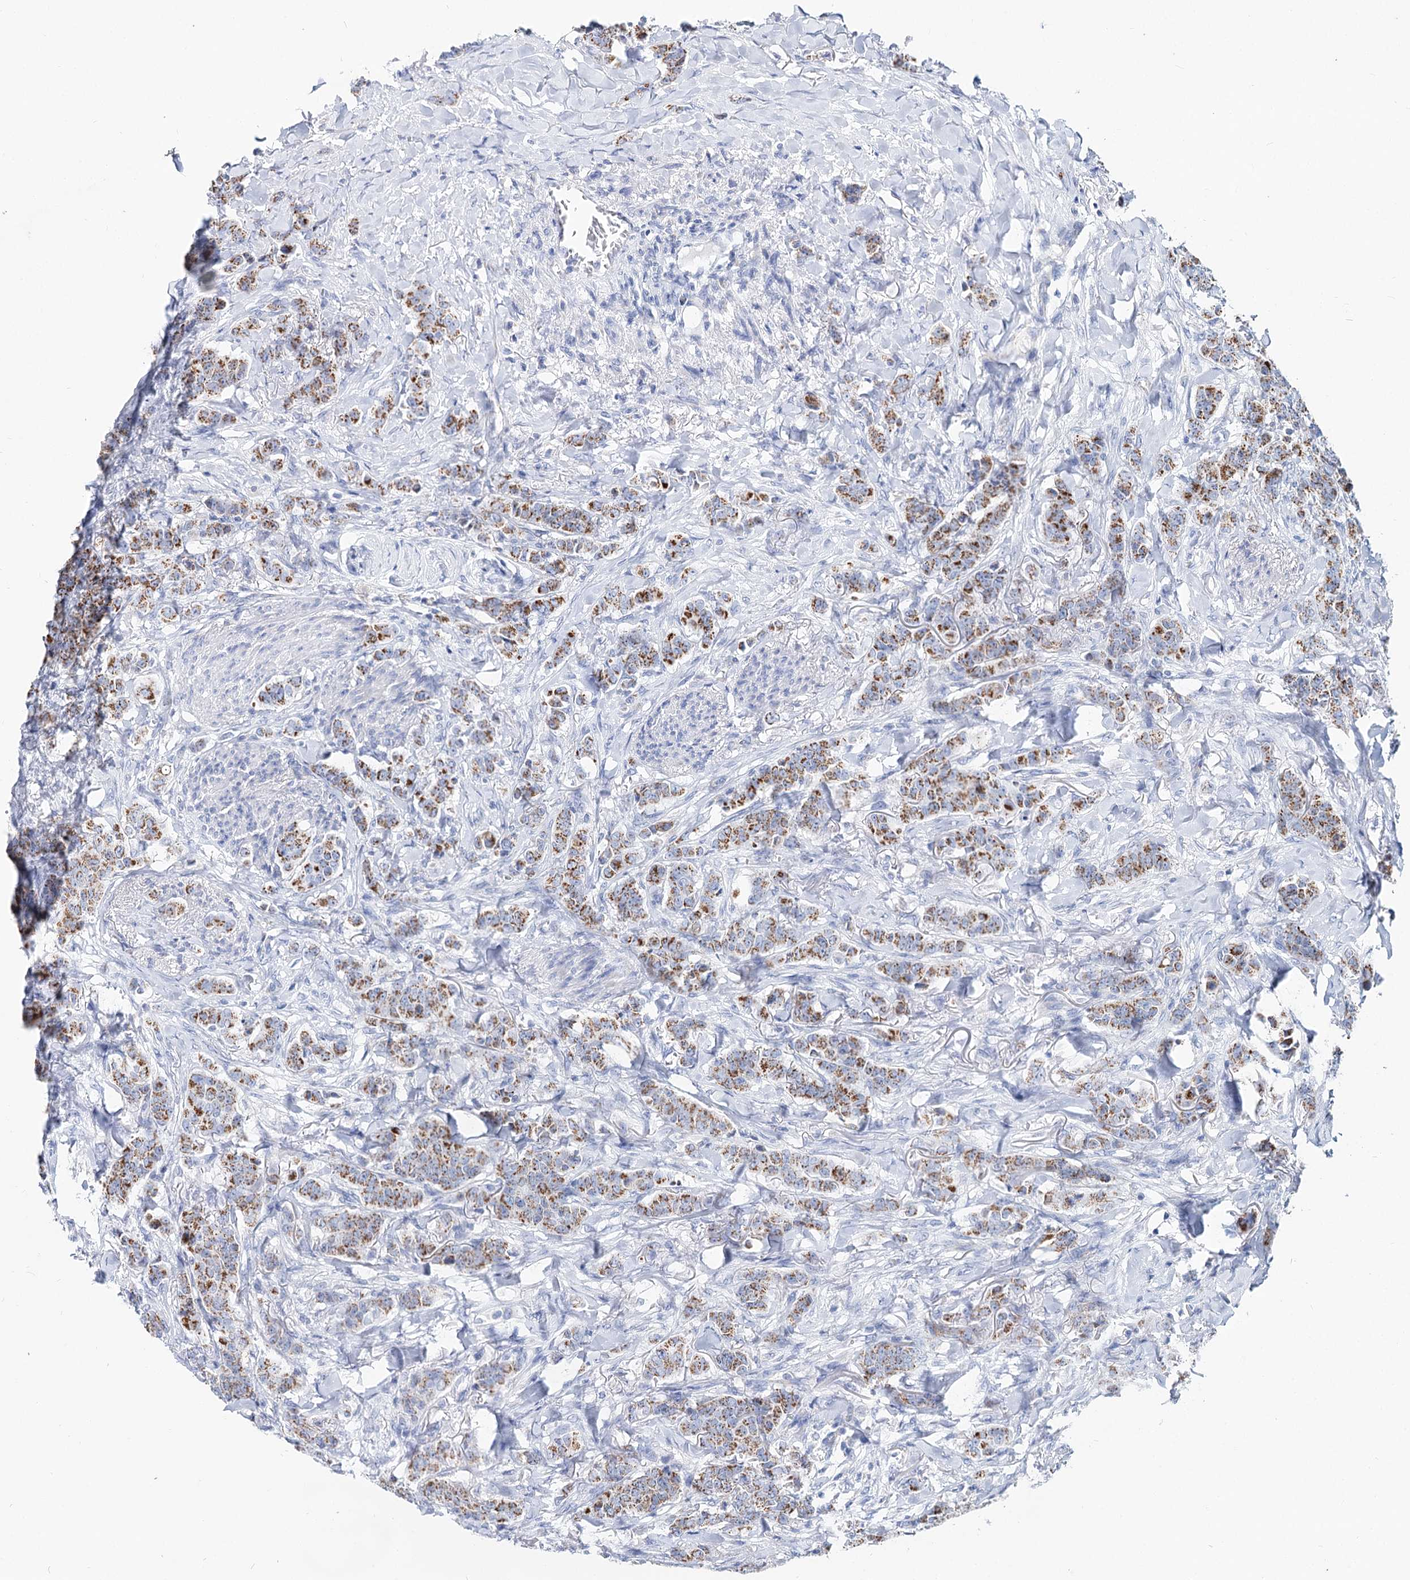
{"staining": {"intensity": "moderate", "quantity": ">75%", "location": "cytoplasmic/membranous"}, "tissue": "breast cancer", "cell_type": "Tumor cells", "image_type": "cancer", "snomed": [{"axis": "morphology", "description": "Duct carcinoma"}, {"axis": "topography", "description": "Breast"}], "caption": "This micrograph exhibits IHC staining of intraductal carcinoma (breast), with medium moderate cytoplasmic/membranous staining in about >75% of tumor cells.", "gene": "MCCC2", "patient": {"sex": "female", "age": 40}}